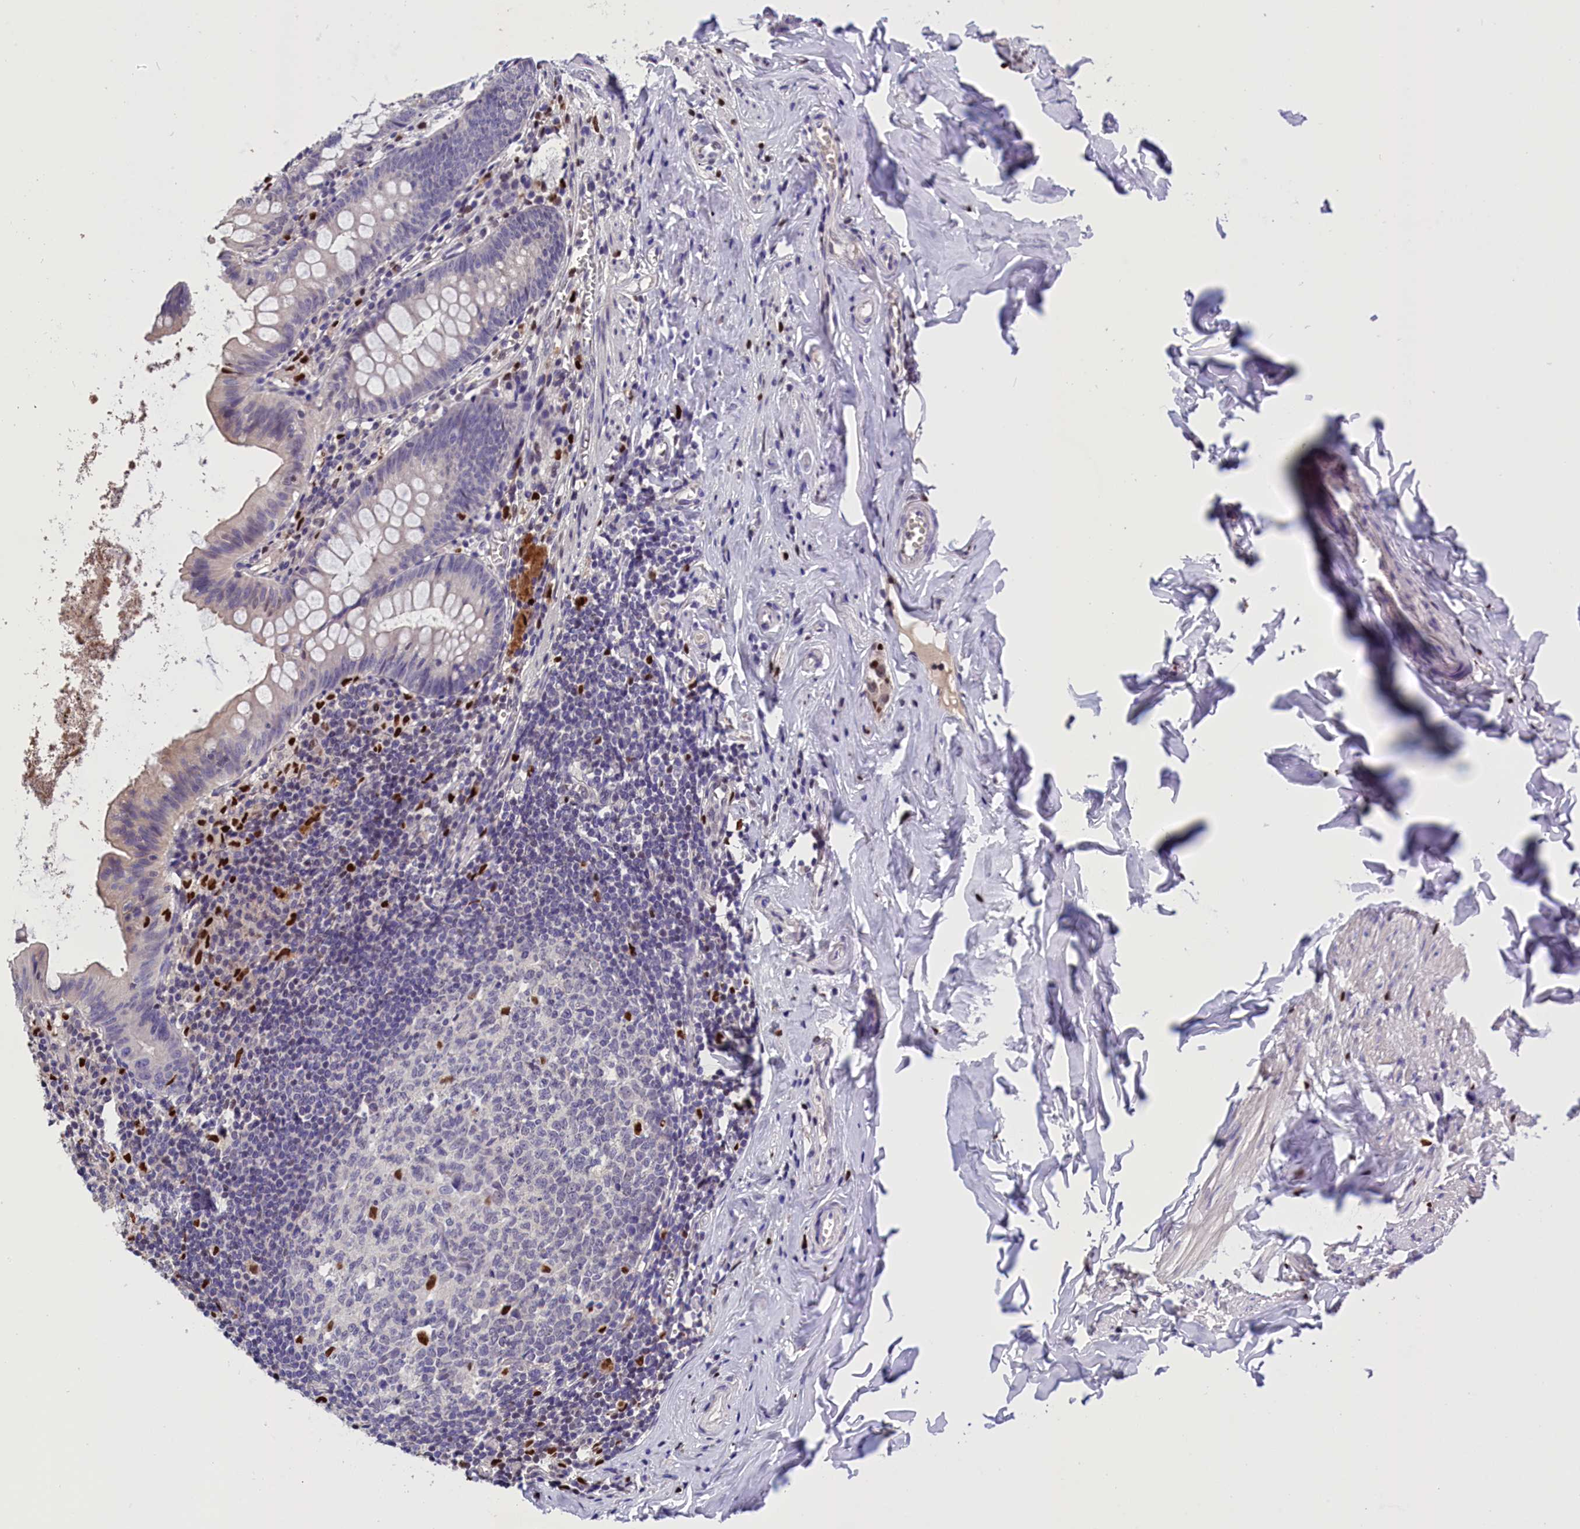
{"staining": {"intensity": "negative", "quantity": "none", "location": "none"}, "tissue": "appendix", "cell_type": "Glandular cells", "image_type": "normal", "snomed": [{"axis": "morphology", "description": "Normal tissue, NOS"}, {"axis": "topography", "description": "Appendix"}], "caption": "The histopathology image reveals no staining of glandular cells in benign appendix.", "gene": "BTBD9", "patient": {"sex": "female", "age": 51}}